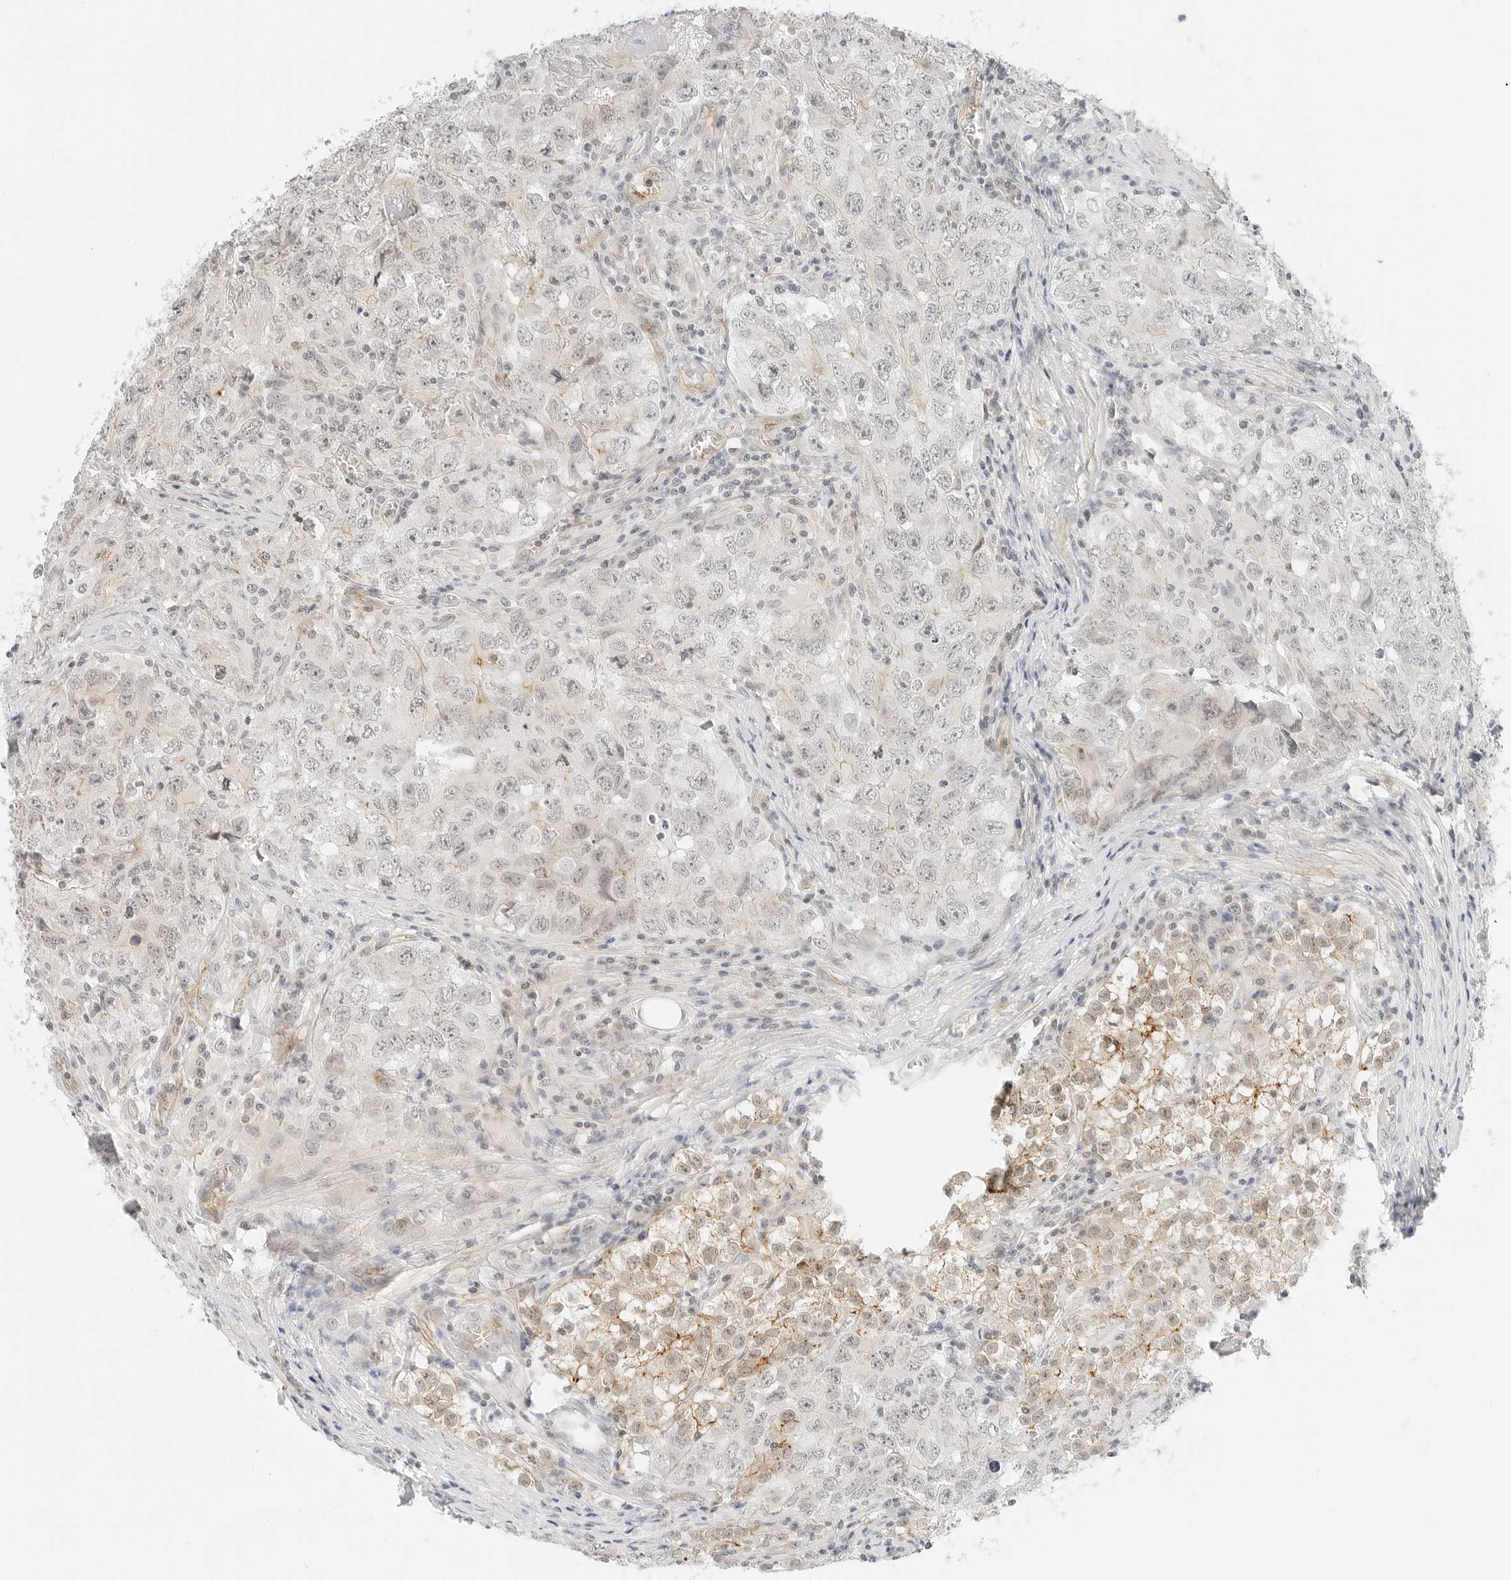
{"staining": {"intensity": "moderate", "quantity": "<25%", "location": "cytoplasmic/membranous,nuclear"}, "tissue": "testis cancer", "cell_type": "Tumor cells", "image_type": "cancer", "snomed": [{"axis": "morphology", "description": "Seminoma, NOS"}, {"axis": "morphology", "description": "Carcinoma, Embryonal, NOS"}, {"axis": "topography", "description": "Testis"}], "caption": "Human testis cancer stained with a protein marker reveals moderate staining in tumor cells.", "gene": "NEO1", "patient": {"sex": "male", "age": 43}}